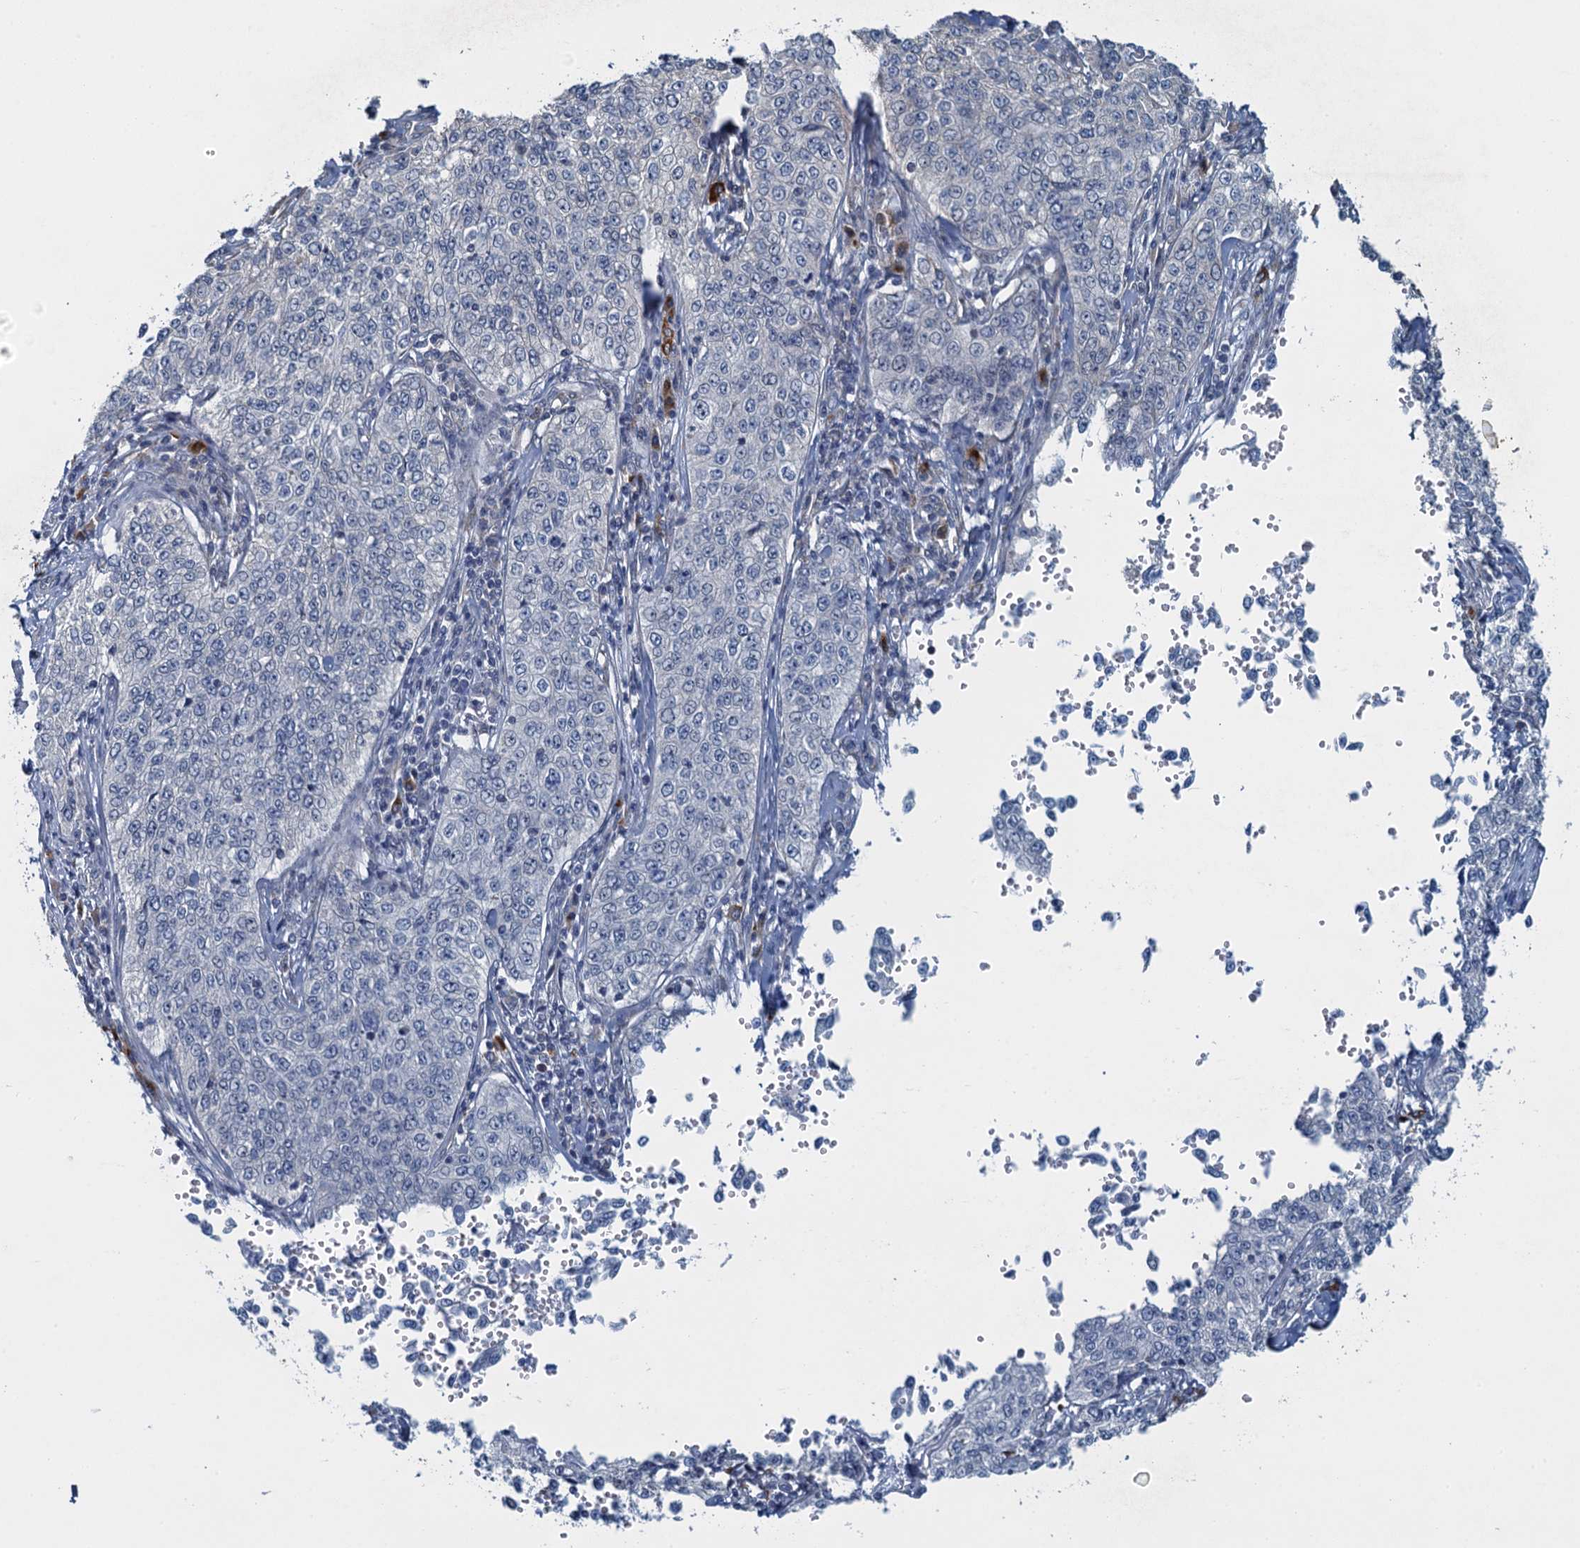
{"staining": {"intensity": "negative", "quantity": "none", "location": "none"}, "tissue": "cervical cancer", "cell_type": "Tumor cells", "image_type": "cancer", "snomed": [{"axis": "morphology", "description": "Squamous cell carcinoma, NOS"}, {"axis": "topography", "description": "Cervix"}], "caption": "Immunohistochemistry histopathology image of human squamous cell carcinoma (cervical) stained for a protein (brown), which displays no staining in tumor cells.", "gene": "ALG2", "patient": {"sex": "female", "age": 35}}